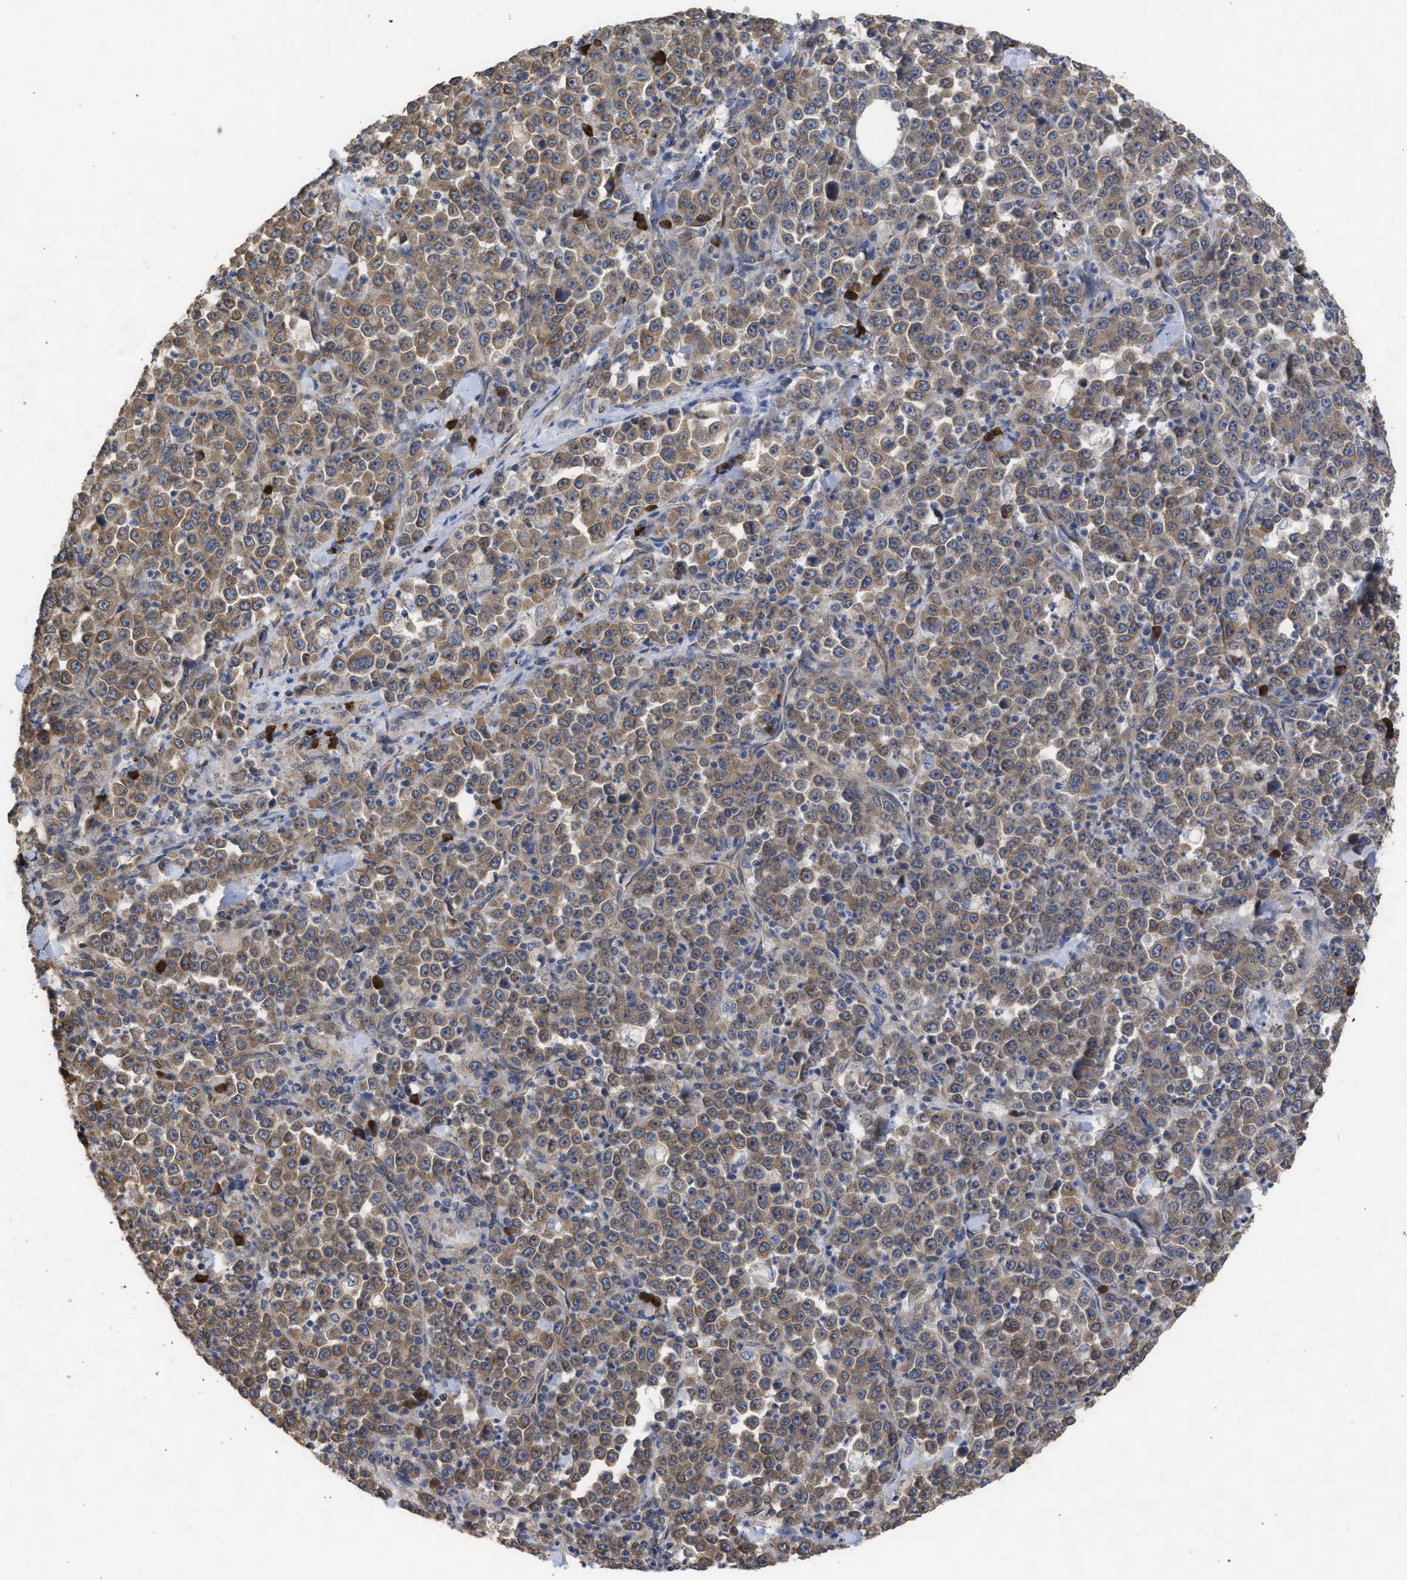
{"staining": {"intensity": "moderate", "quantity": ">75%", "location": "cytoplasmic/membranous"}, "tissue": "stomach cancer", "cell_type": "Tumor cells", "image_type": "cancer", "snomed": [{"axis": "morphology", "description": "Normal tissue, NOS"}, {"axis": "morphology", "description": "Adenocarcinoma, NOS"}, {"axis": "topography", "description": "Stomach, upper"}, {"axis": "topography", "description": "Stomach"}], "caption": "Moderate cytoplasmic/membranous protein staining is seen in approximately >75% of tumor cells in stomach cancer.", "gene": "DNAJC1", "patient": {"sex": "male", "age": 59}}